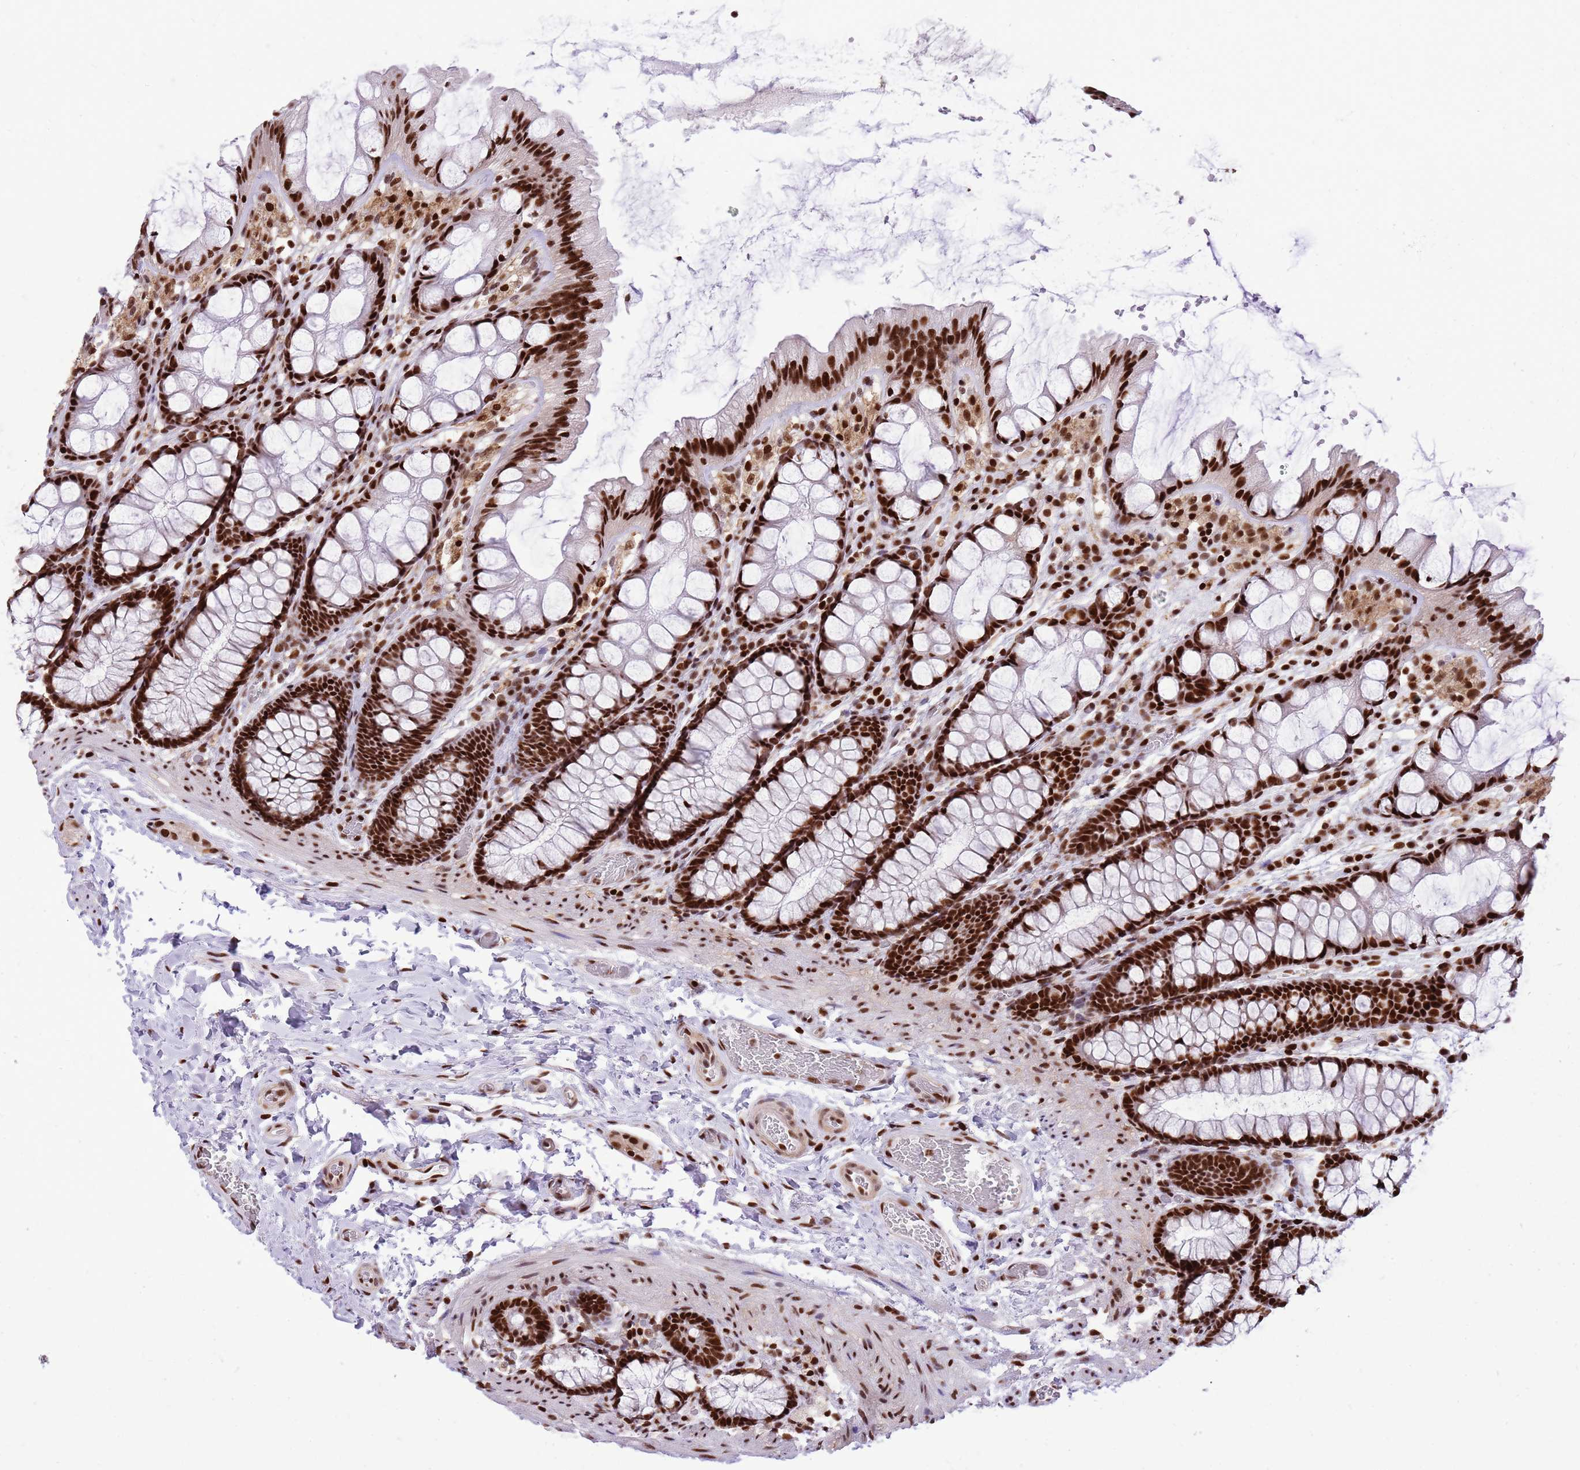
{"staining": {"intensity": "moderate", "quantity": ">75%", "location": "nuclear"}, "tissue": "colon", "cell_type": "Endothelial cells", "image_type": "normal", "snomed": [{"axis": "morphology", "description": "Normal tissue, NOS"}, {"axis": "topography", "description": "Colon"}], "caption": "Endothelial cells exhibit medium levels of moderate nuclear positivity in approximately >75% of cells in benign colon.", "gene": "WASHC4", "patient": {"sex": "male", "age": 47}}